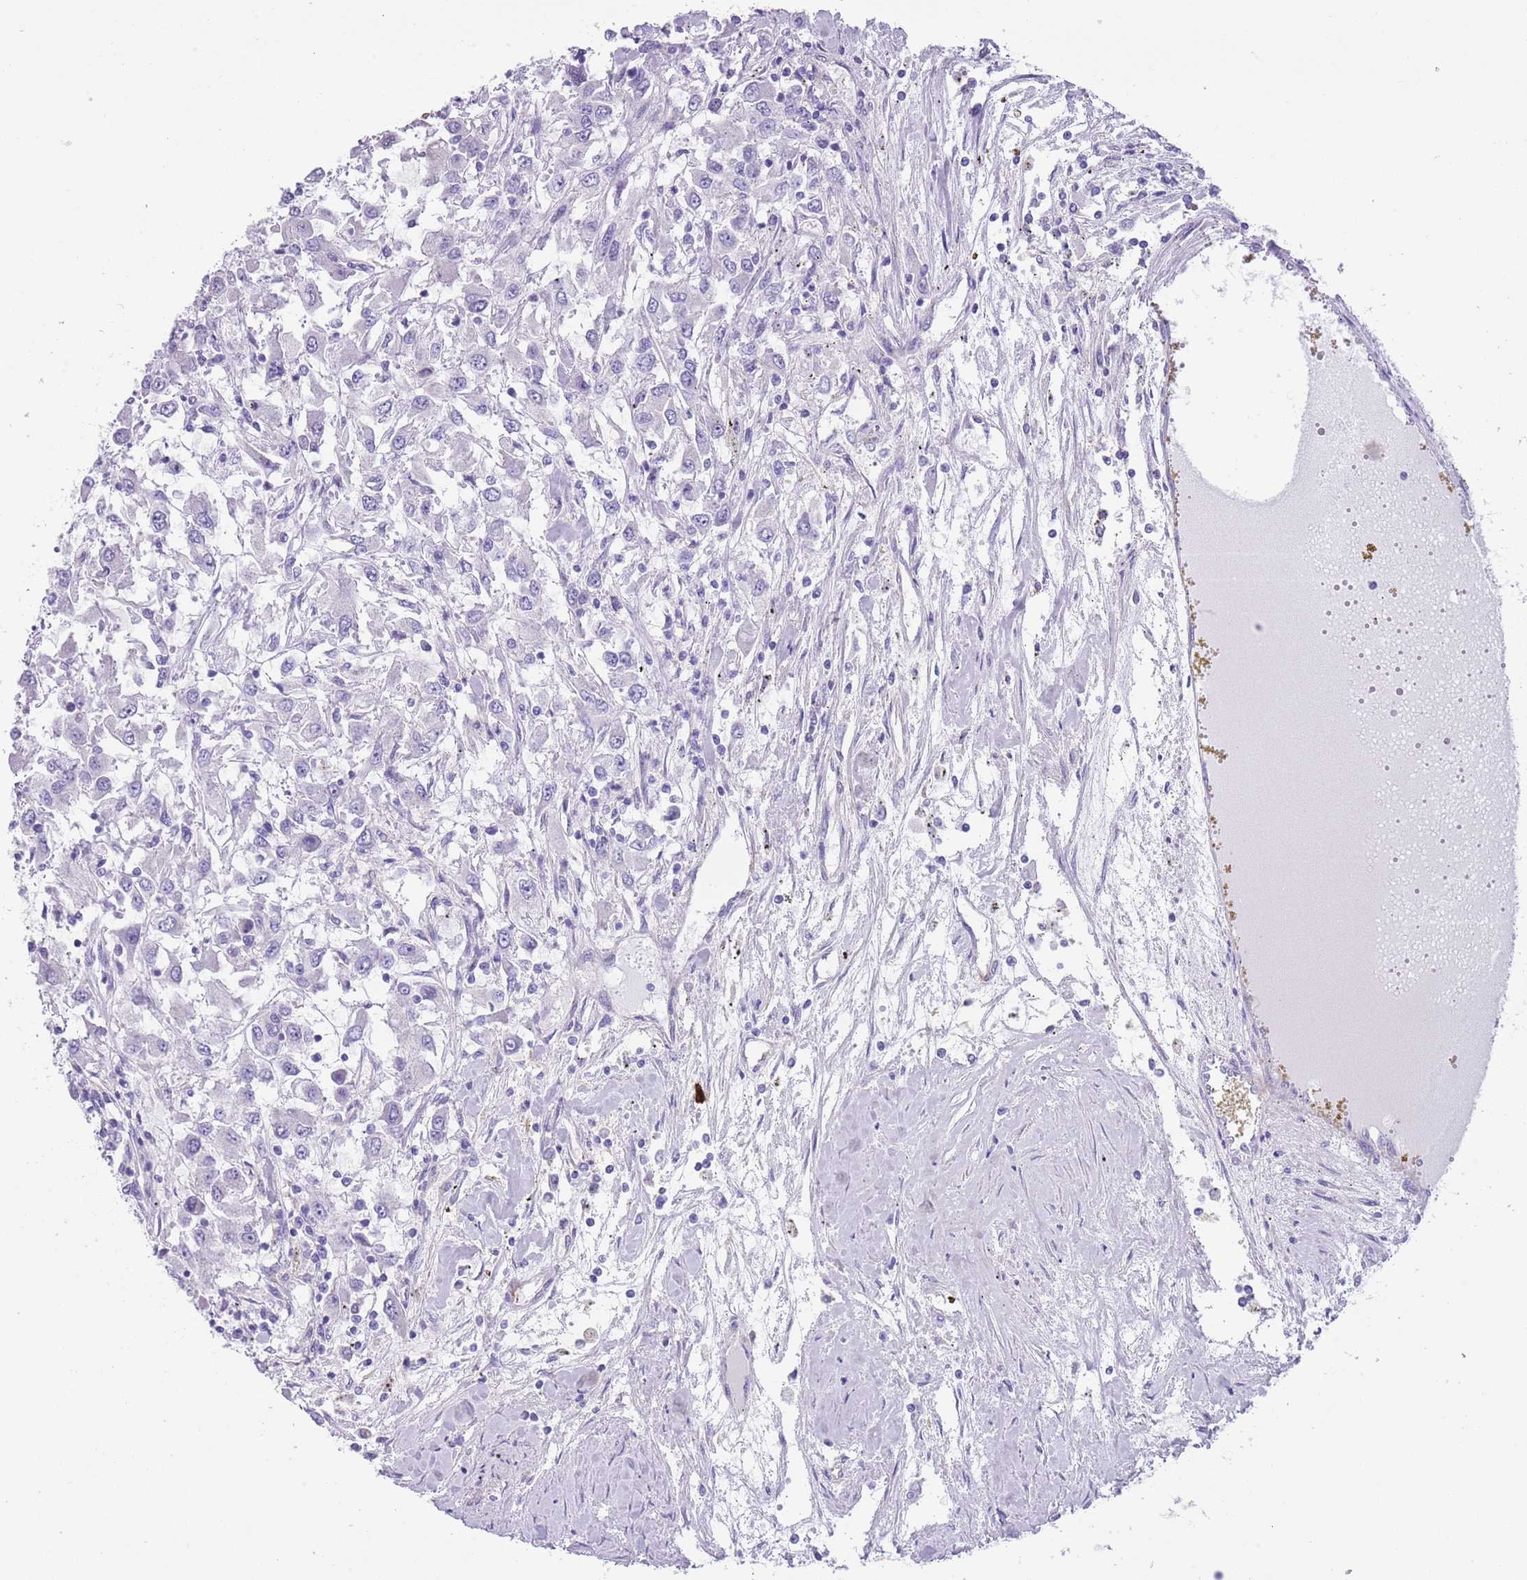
{"staining": {"intensity": "negative", "quantity": "none", "location": "none"}, "tissue": "renal cancer", "cell_type": "Tumor cells", "image_type": "cancer", "snomed": [{"axis": "morphology", "description": "Adenocarcinoma, NOS"}, {"axis": "topography", "description": "Kidney"}], "caption": "This is an immunohistochemistry (IHC) photomicrograph of human renal adenocarcinoma. There is no expression in tumor cells.", "gene": "TSGA13", "patient": {"sex": "female", "age": 67}}